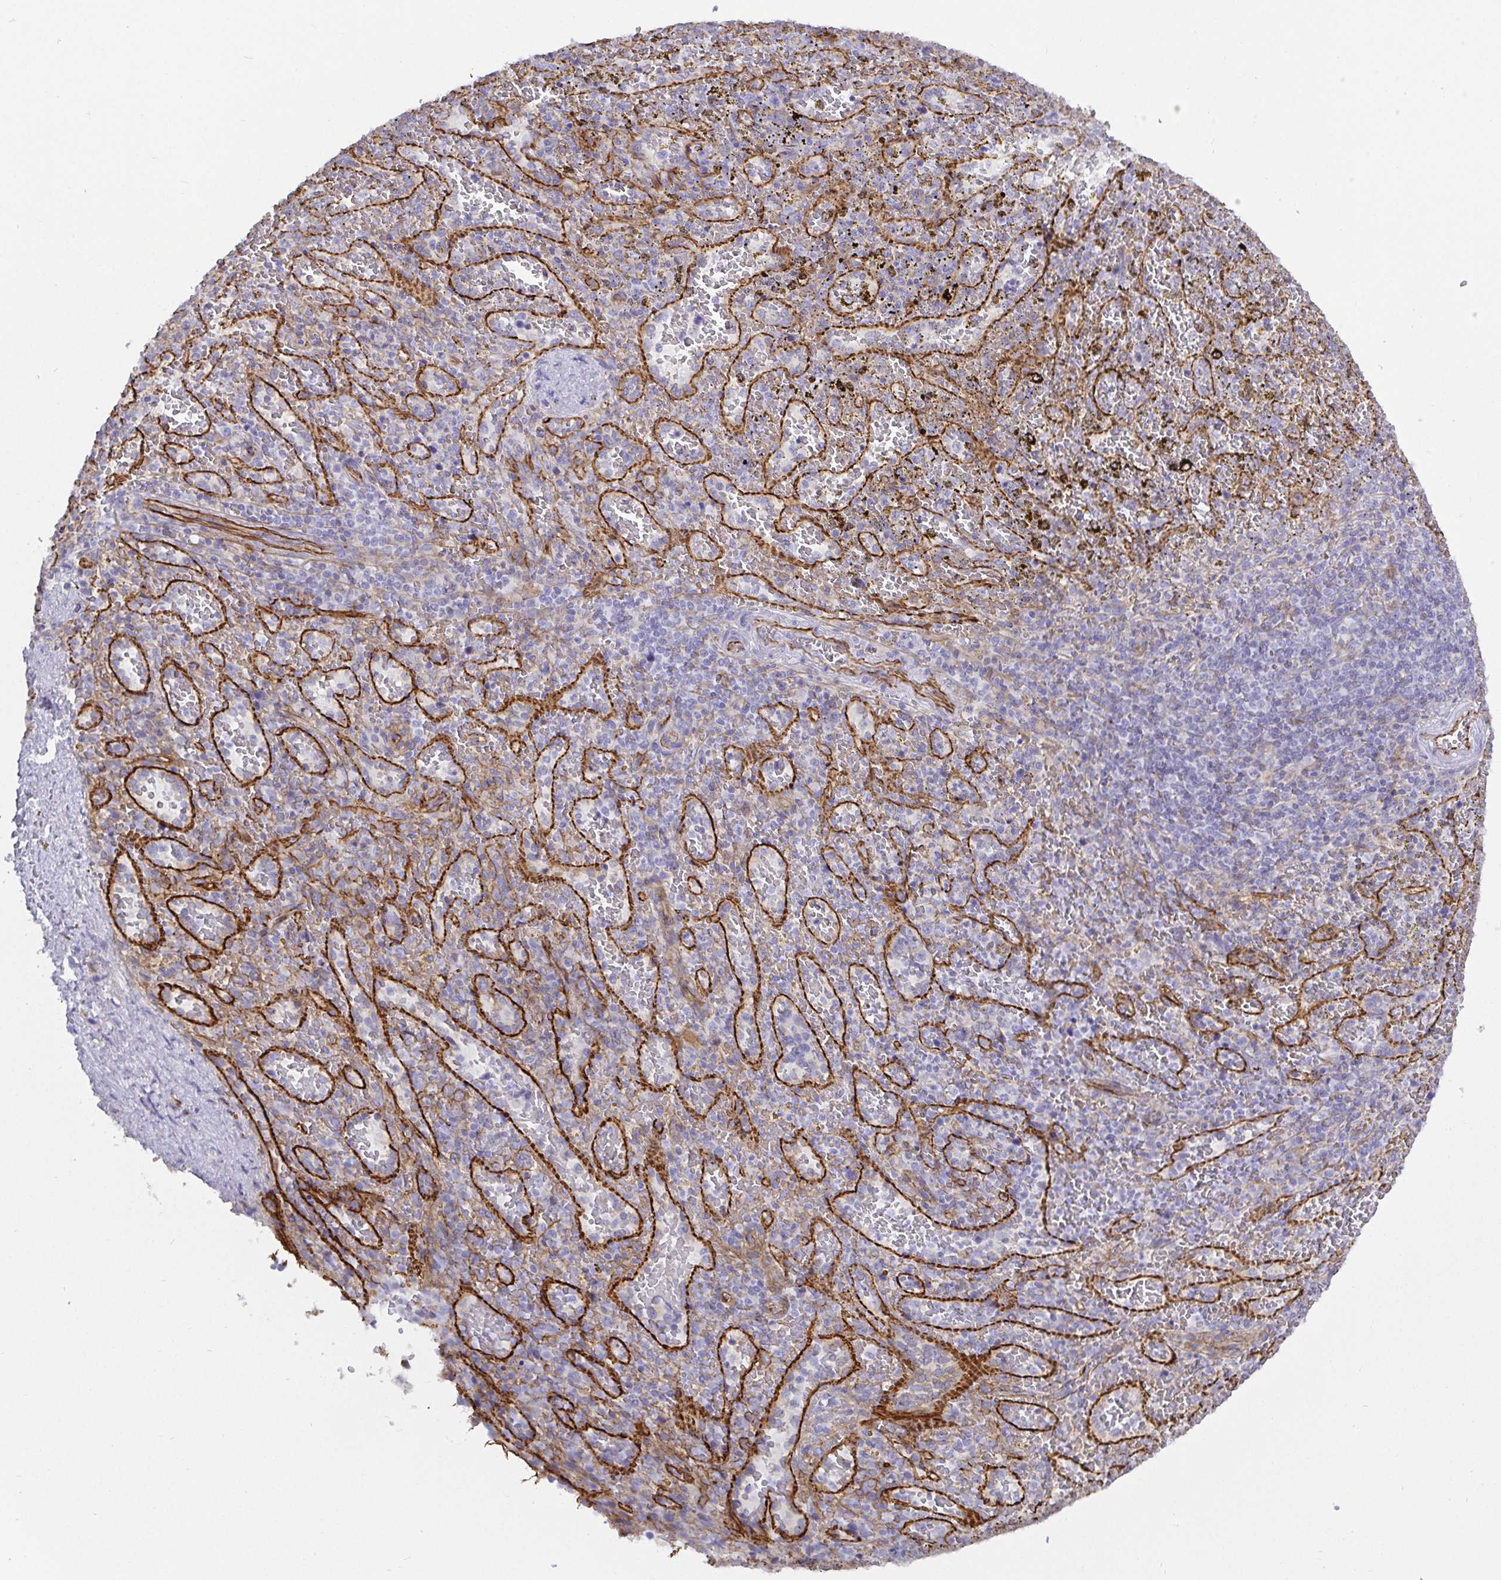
{"staining": {"intensity": "negative", "quantity": "none", "location": "none"}, "tissue": "spleen", "cell_type": "Cells in red pulp", "image_type": "normal", "snomed": [{"axis": "morphology", "description": "Normal tissue, NOS"}, {"axis": "topography", "description": "Spleen"}], "caption": "This is an immunohistochemistry (IHC) micrograph of benign human spleen. There is no expression in cells in red pulp.", "gene": "LIMA1", "patient": {"sex": "female", "age": 50}}